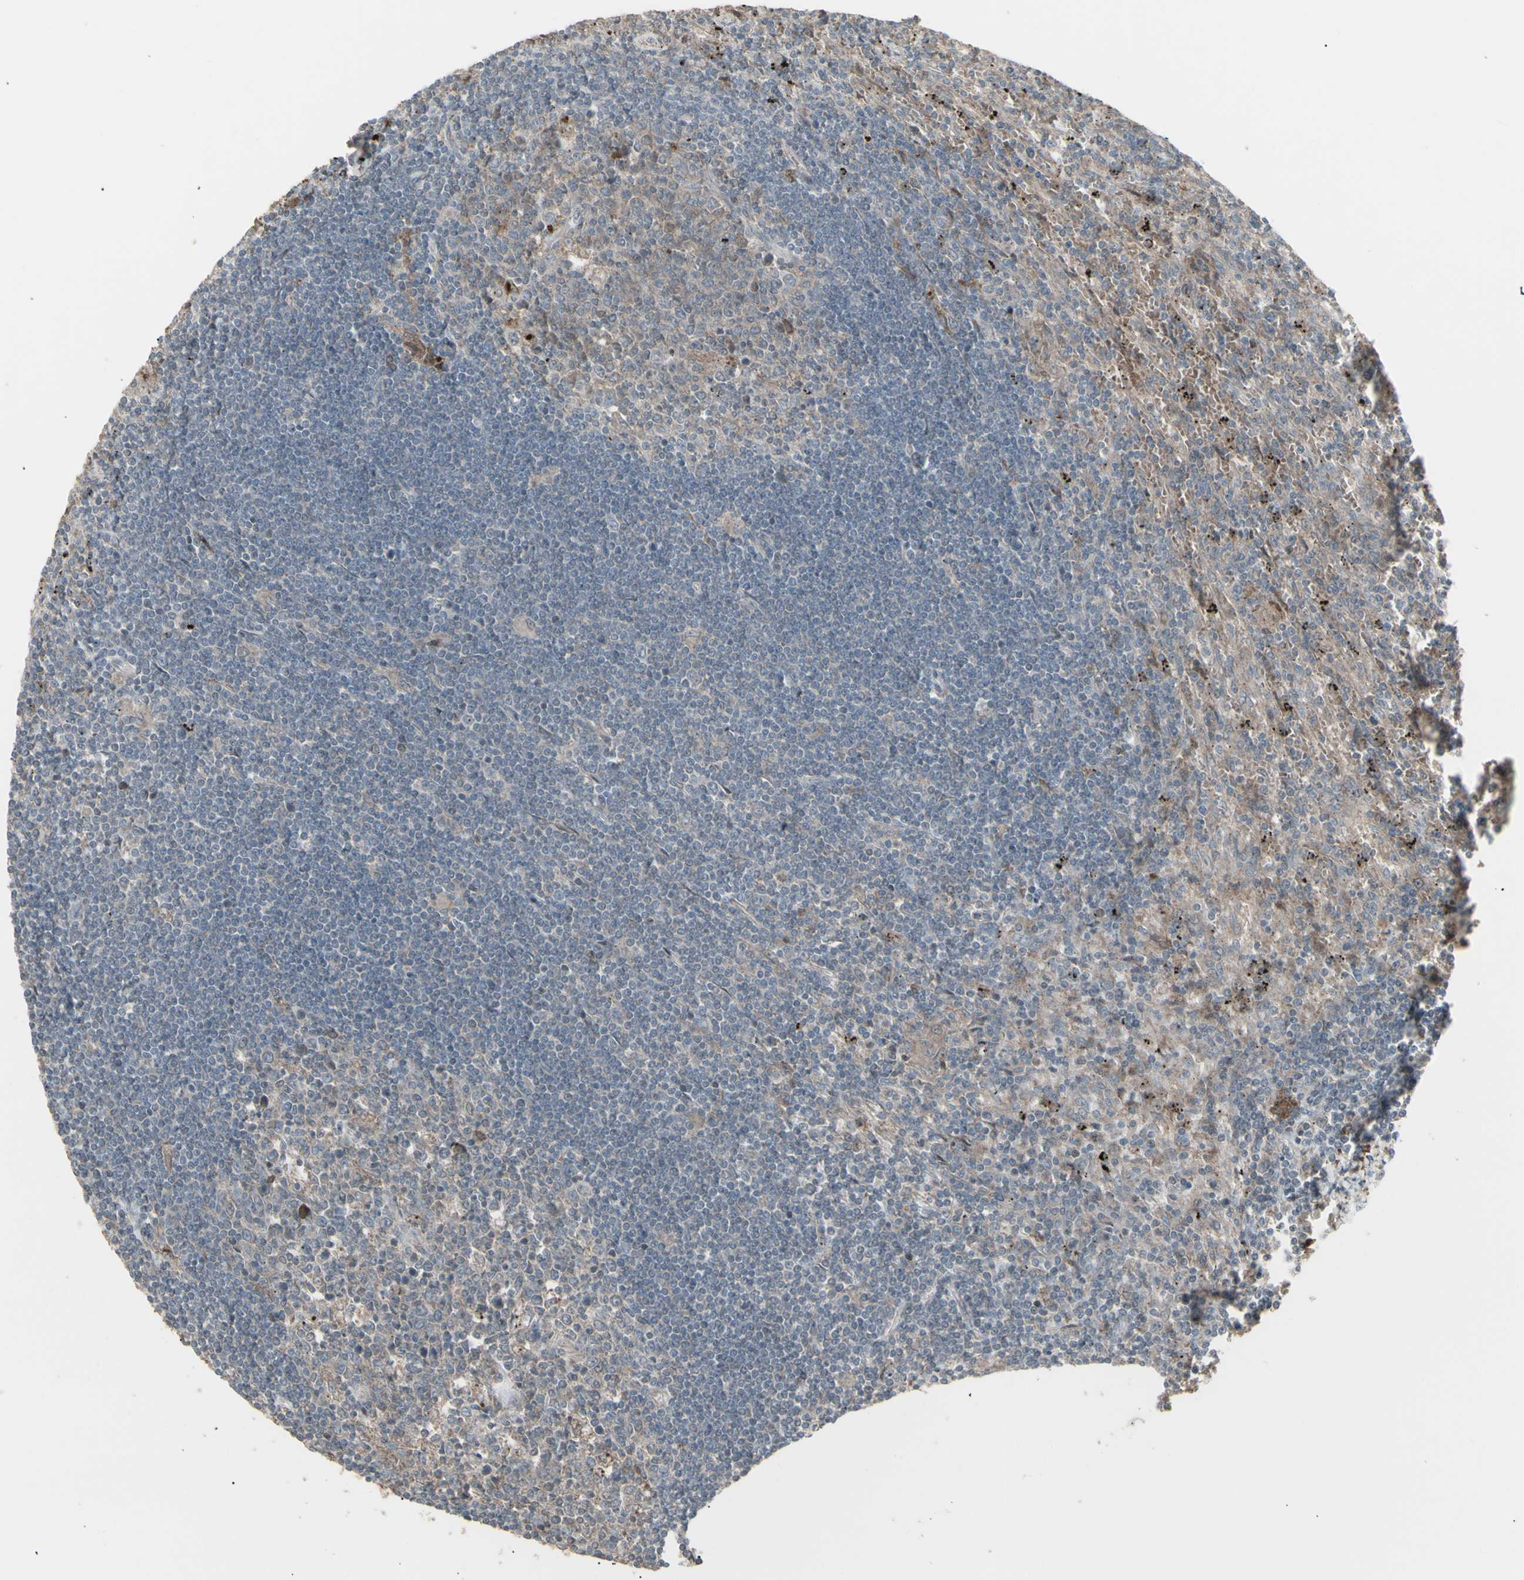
{"staining": {"intensity": "negative", "quantity": "none", "location": "none"}, "tissue": "lymphoma", "cell_type": "Tumor cells", "image_type": "cancer", "snomed": [{"axis": "morphology", "description": "Malignant lymphoma, non-Hodgkin's type, Low grade"}, {"axis": "topography", "description": "Spleen"}], "caption": "Histopathology image shows no protein positivity in tumor cells of malignant lymphoma, non-Hodgkin's type (low-grade) tissue.", "gene": "RNASEL", "patient": {"sex": "male", "age": 76}}